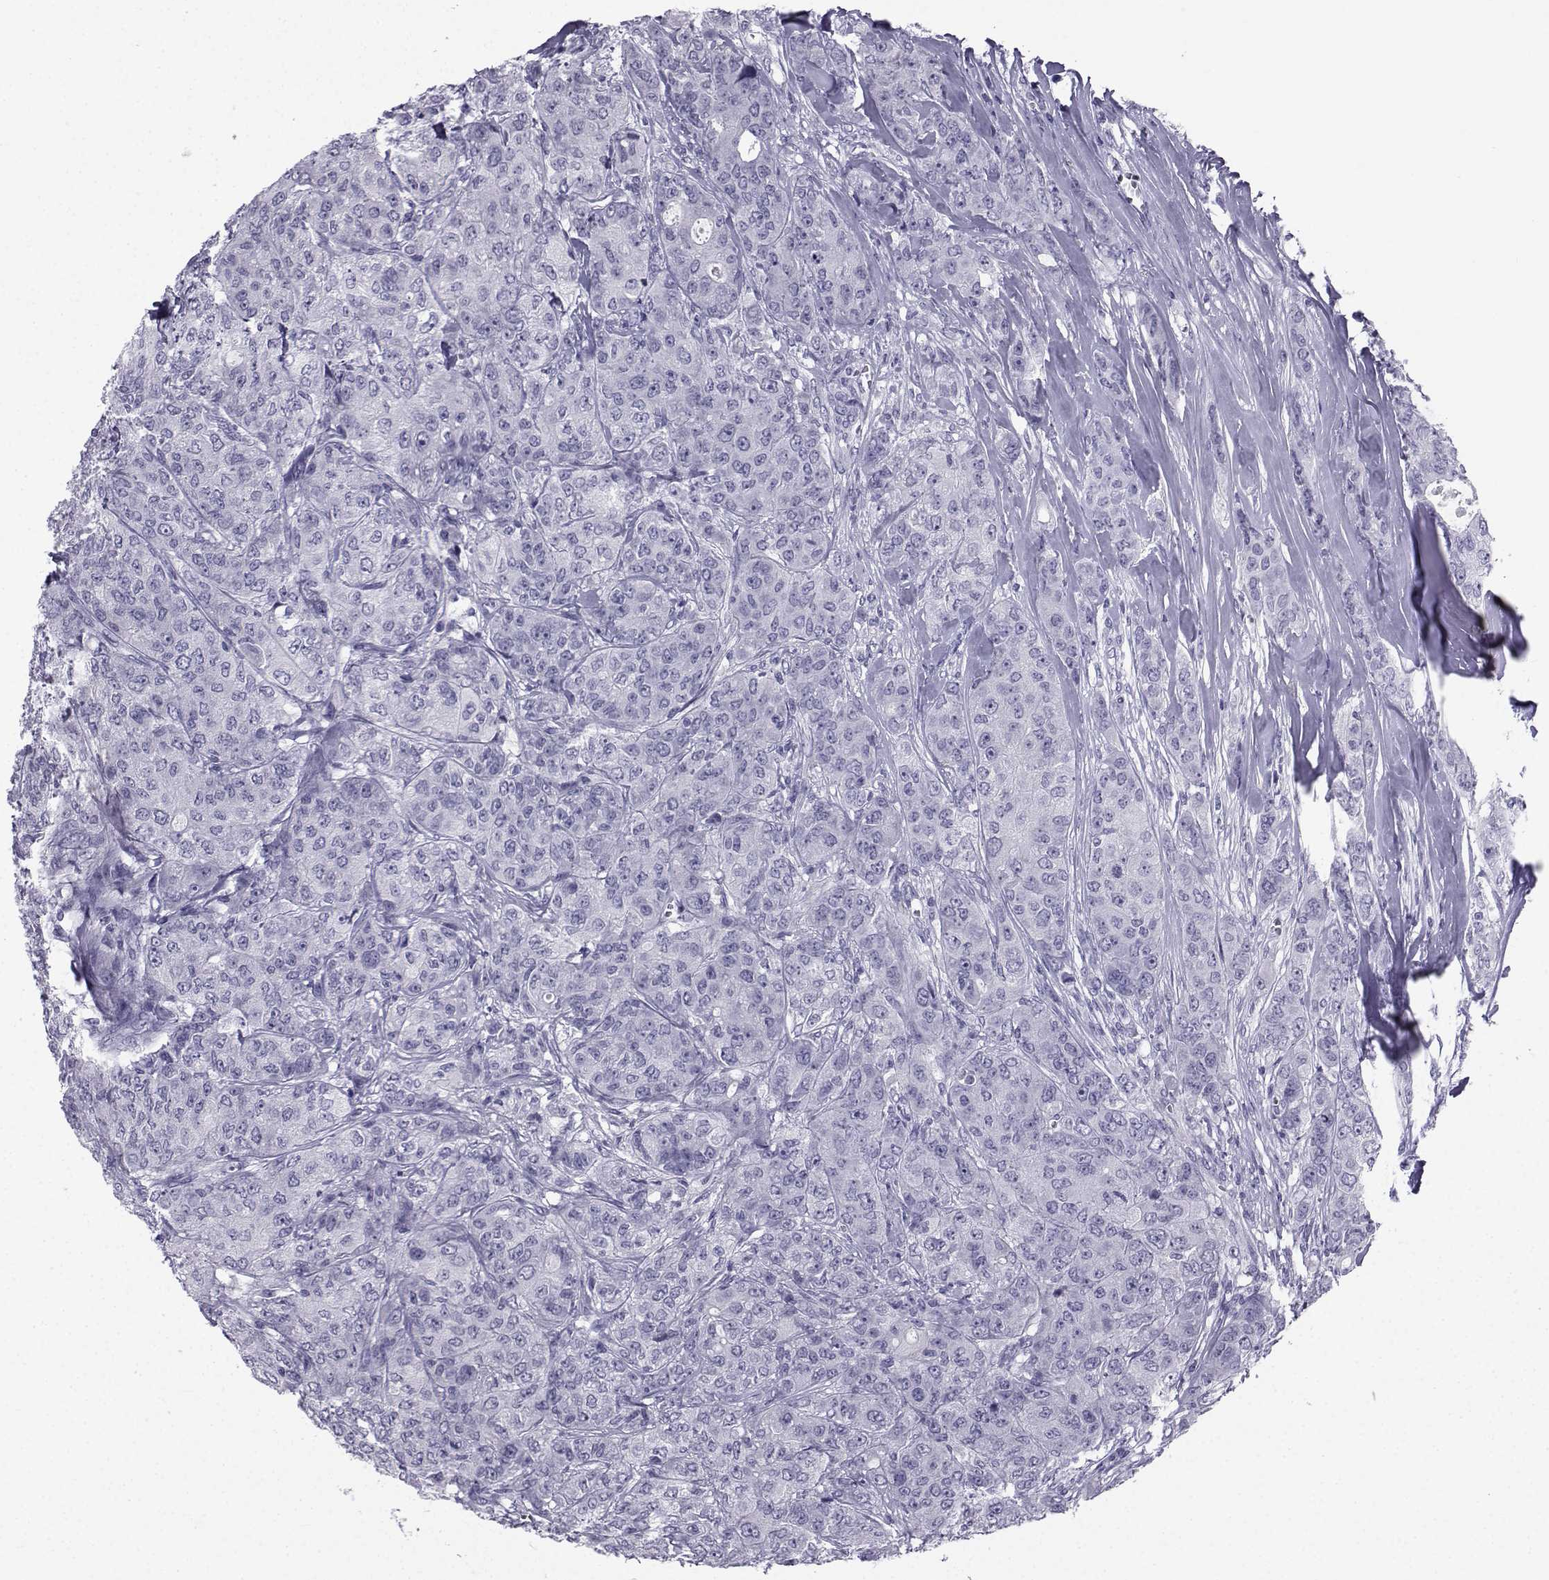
{"staining": {"intensity": "negative", "quantity": "none", "location": "none"}, "tissue": "breast cancer", "cell_type": "Tumor cells", "image_type": "cancer", "snomed": [{"axis": "morphology", "description": "Duct carcinoma"}, {"axis": "topography", "description": "Breast"}], "caption": "IHC image of neoplastic tissue: intraductal carcinoma (breast) stained with DAB (3,3'-diaminobenzidine) exhibits no significant protein staining in tumor cells.", "gene": "SPANXD", "patient": {"sex": "female", "age": 43}}